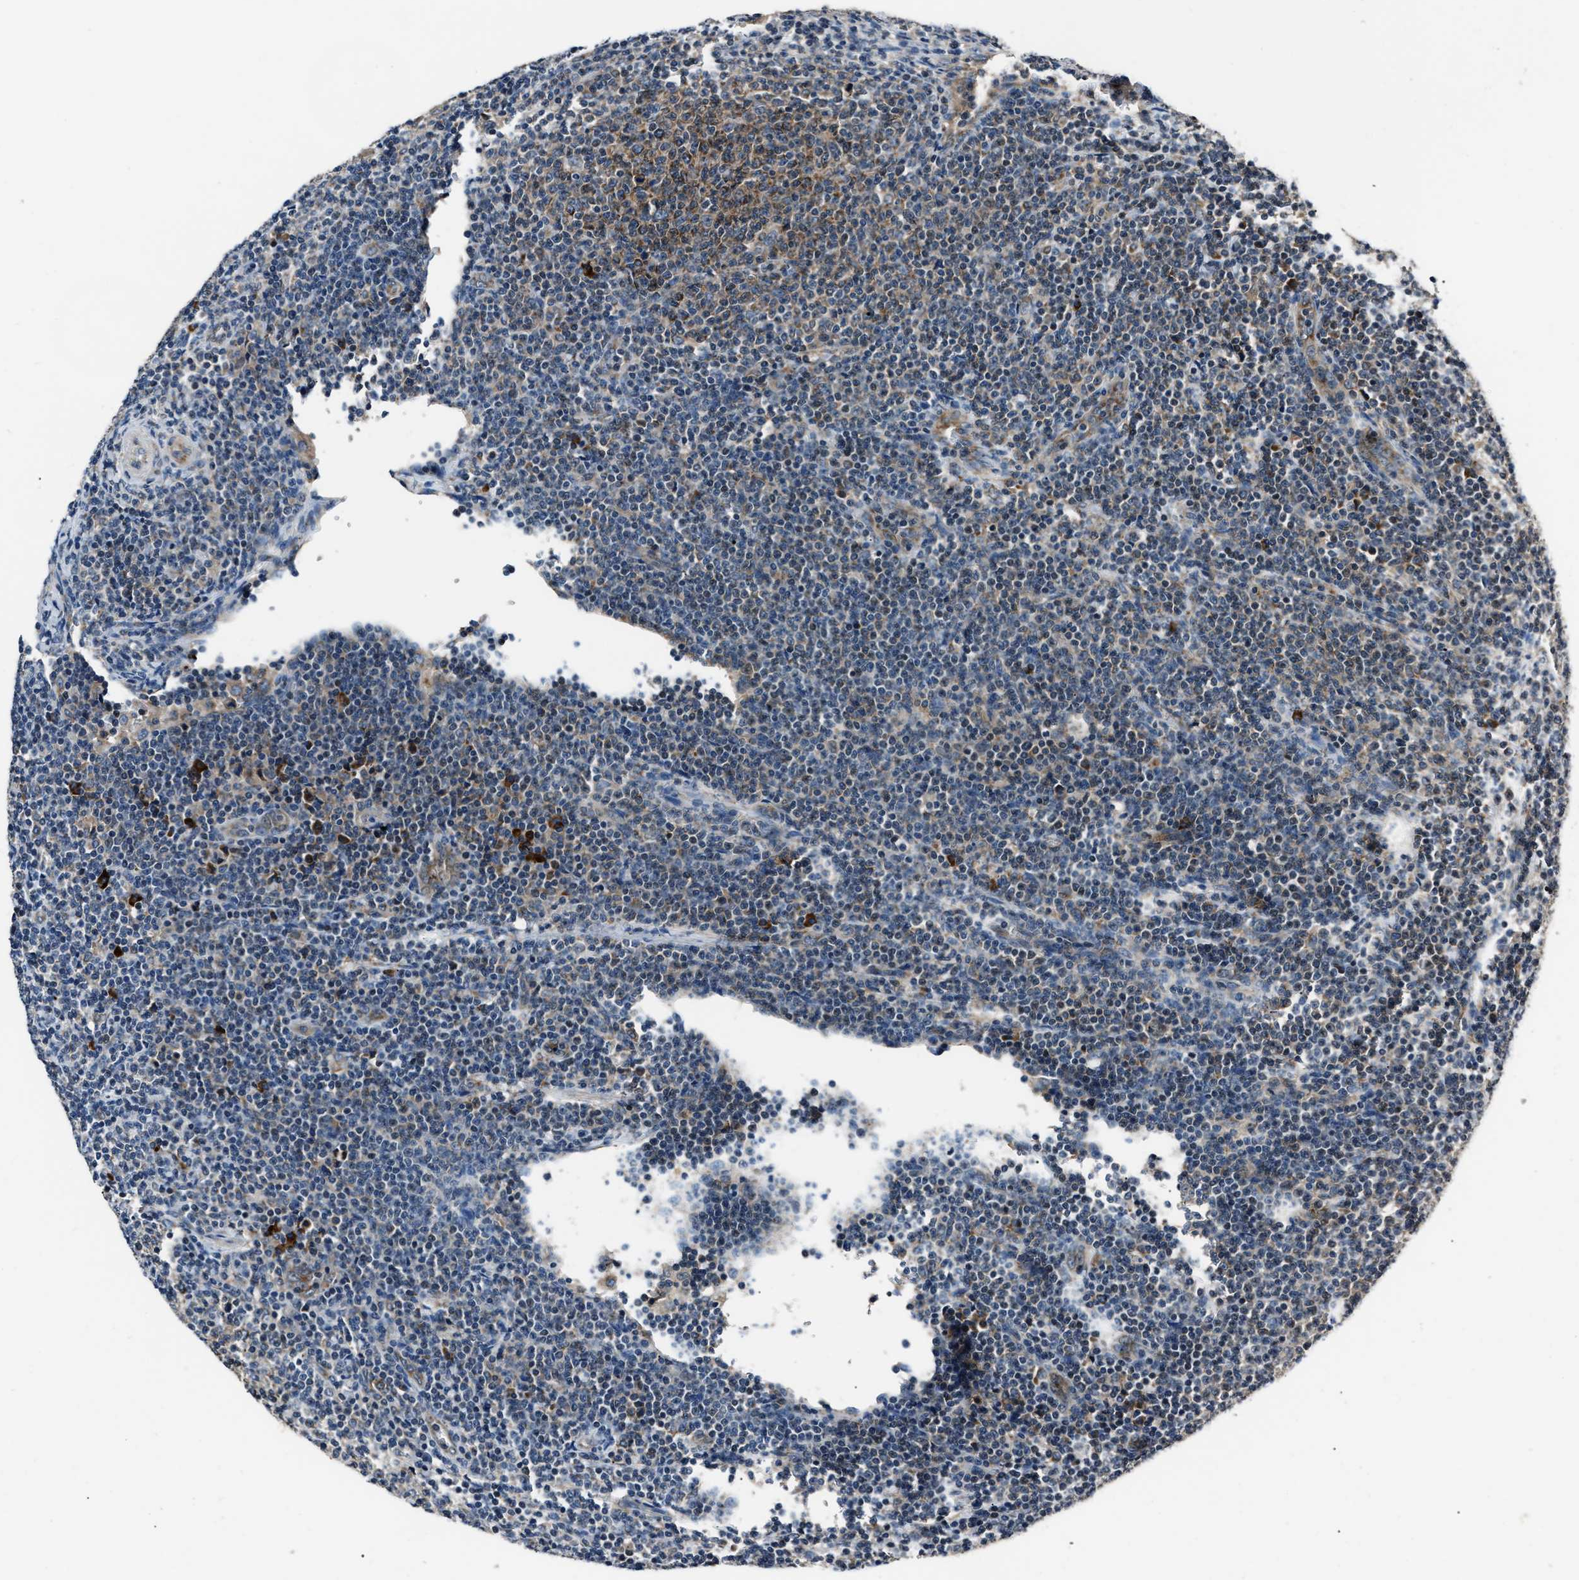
{"staining": {"intensity": "weak", "quantity": "25%-75%", "location": "cytoplasmic/membranous"}, "tissue": "lymphoma", "cell_type": "Tumor cells", "image_type": "cancer", "snomed": [{"axis": "morphology", "description": "Malignant lymphoma, non-Hodgkin's type, Low grade"}, {"axis": "topography", "description": "Lymph node"}], "caption": "Protein expression analysis of malignant lymphoma, non-Hodgkin's type (low-grade) shows weak cytoplasmic/membranous expression in about 25%-75% of tumor cells.", "gene": "IMPDH2", "patient": {"sex": "male", "age": 66}}